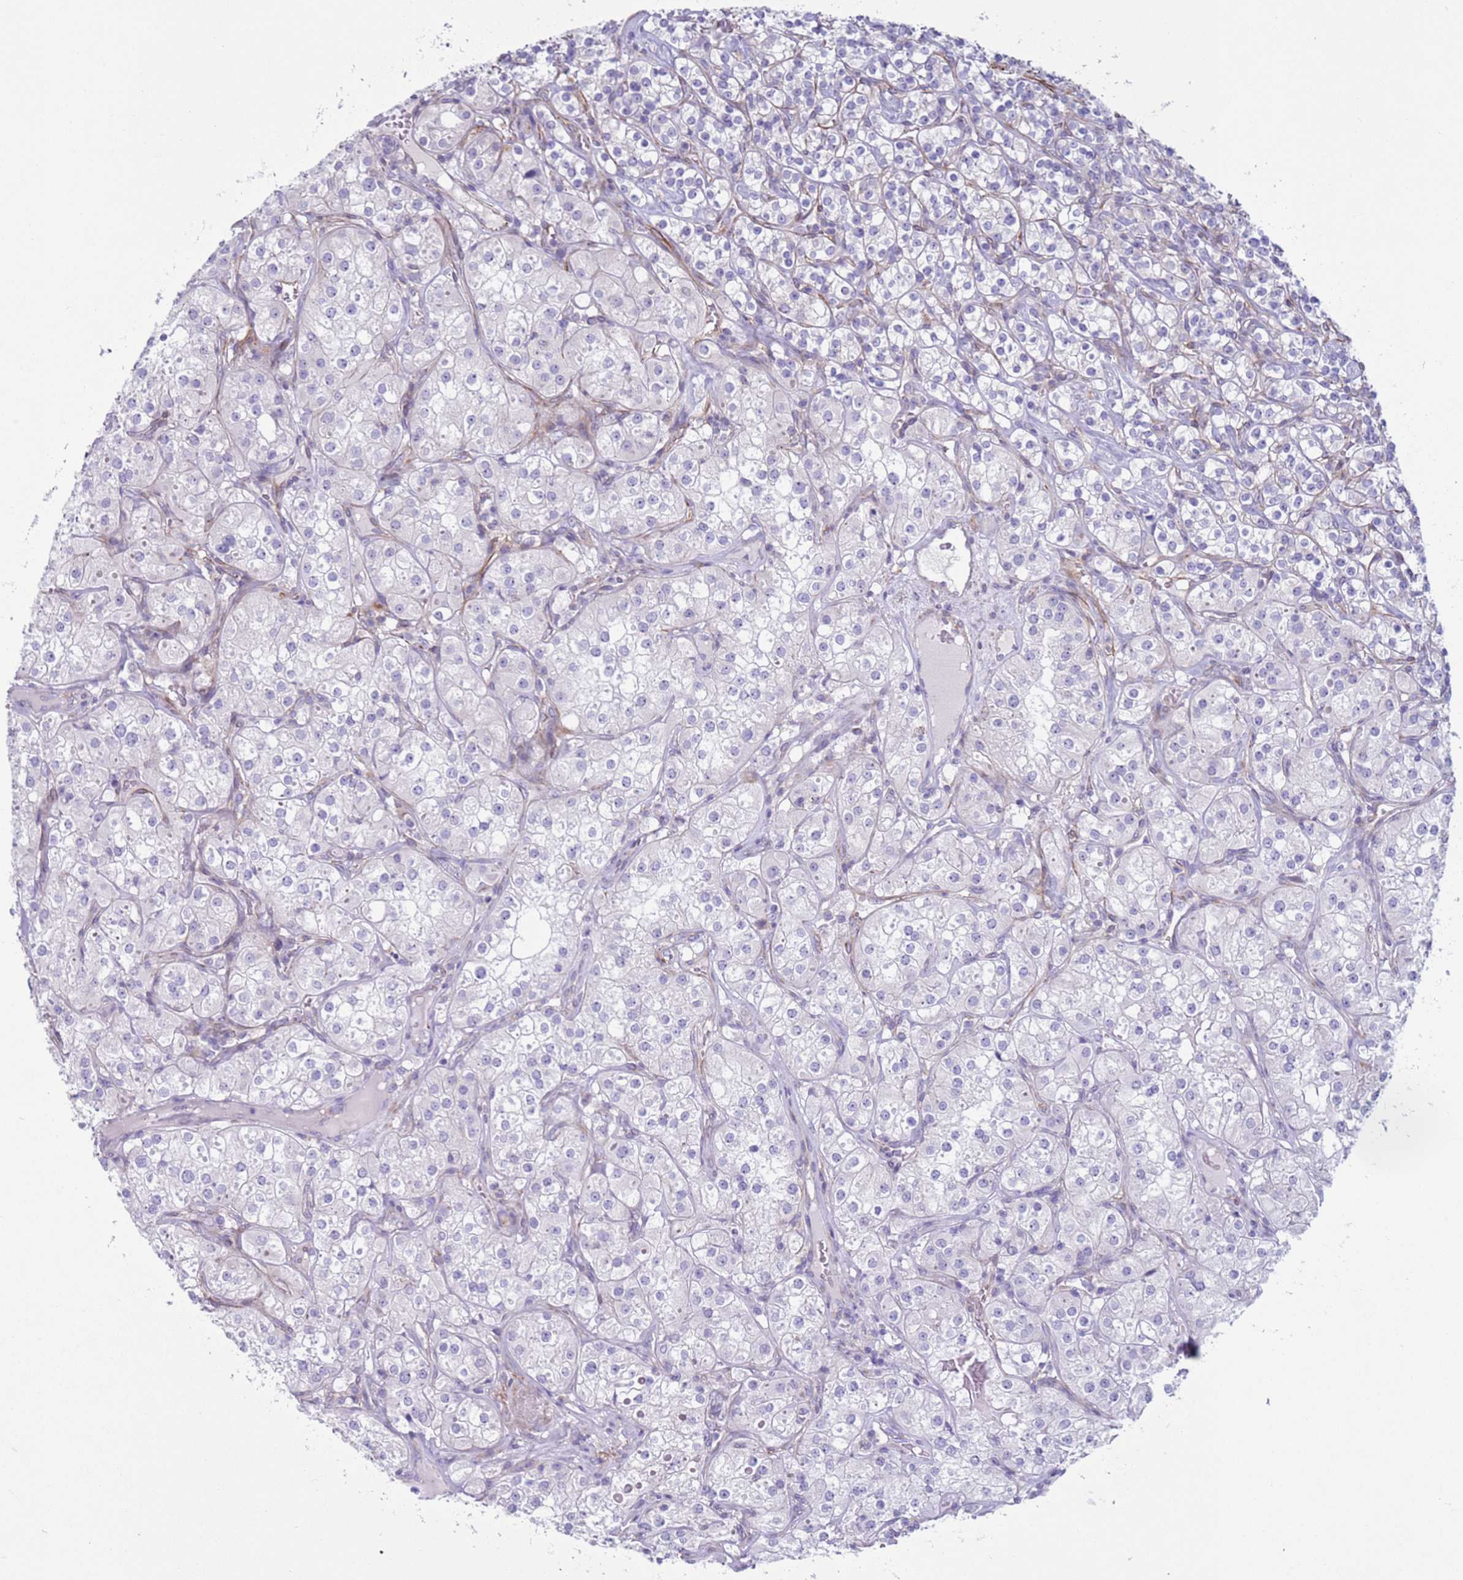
{"staining": {"intensity": "negative", "quantity": "none", "location": "none"}, "tissue": "renal cancer", "cell_type": "Tumor cells", "image_type": "cancer", "snomed": [{"axis": "morphology", "description": "Adenocarcinoma, NOS"}, {"axis": "topography", "description": "Kidney"}], "caption": "A photomicrograph of renal cancer (adenocarcinoma) stained for a protein demonstrates no brown staining in tumor cells. (Brightfield microscopy of DAB immunohistochemistry (IHC) at high magnification).", "gene": "HEATR1", "patient": {"sex": "male", "age": 77}}